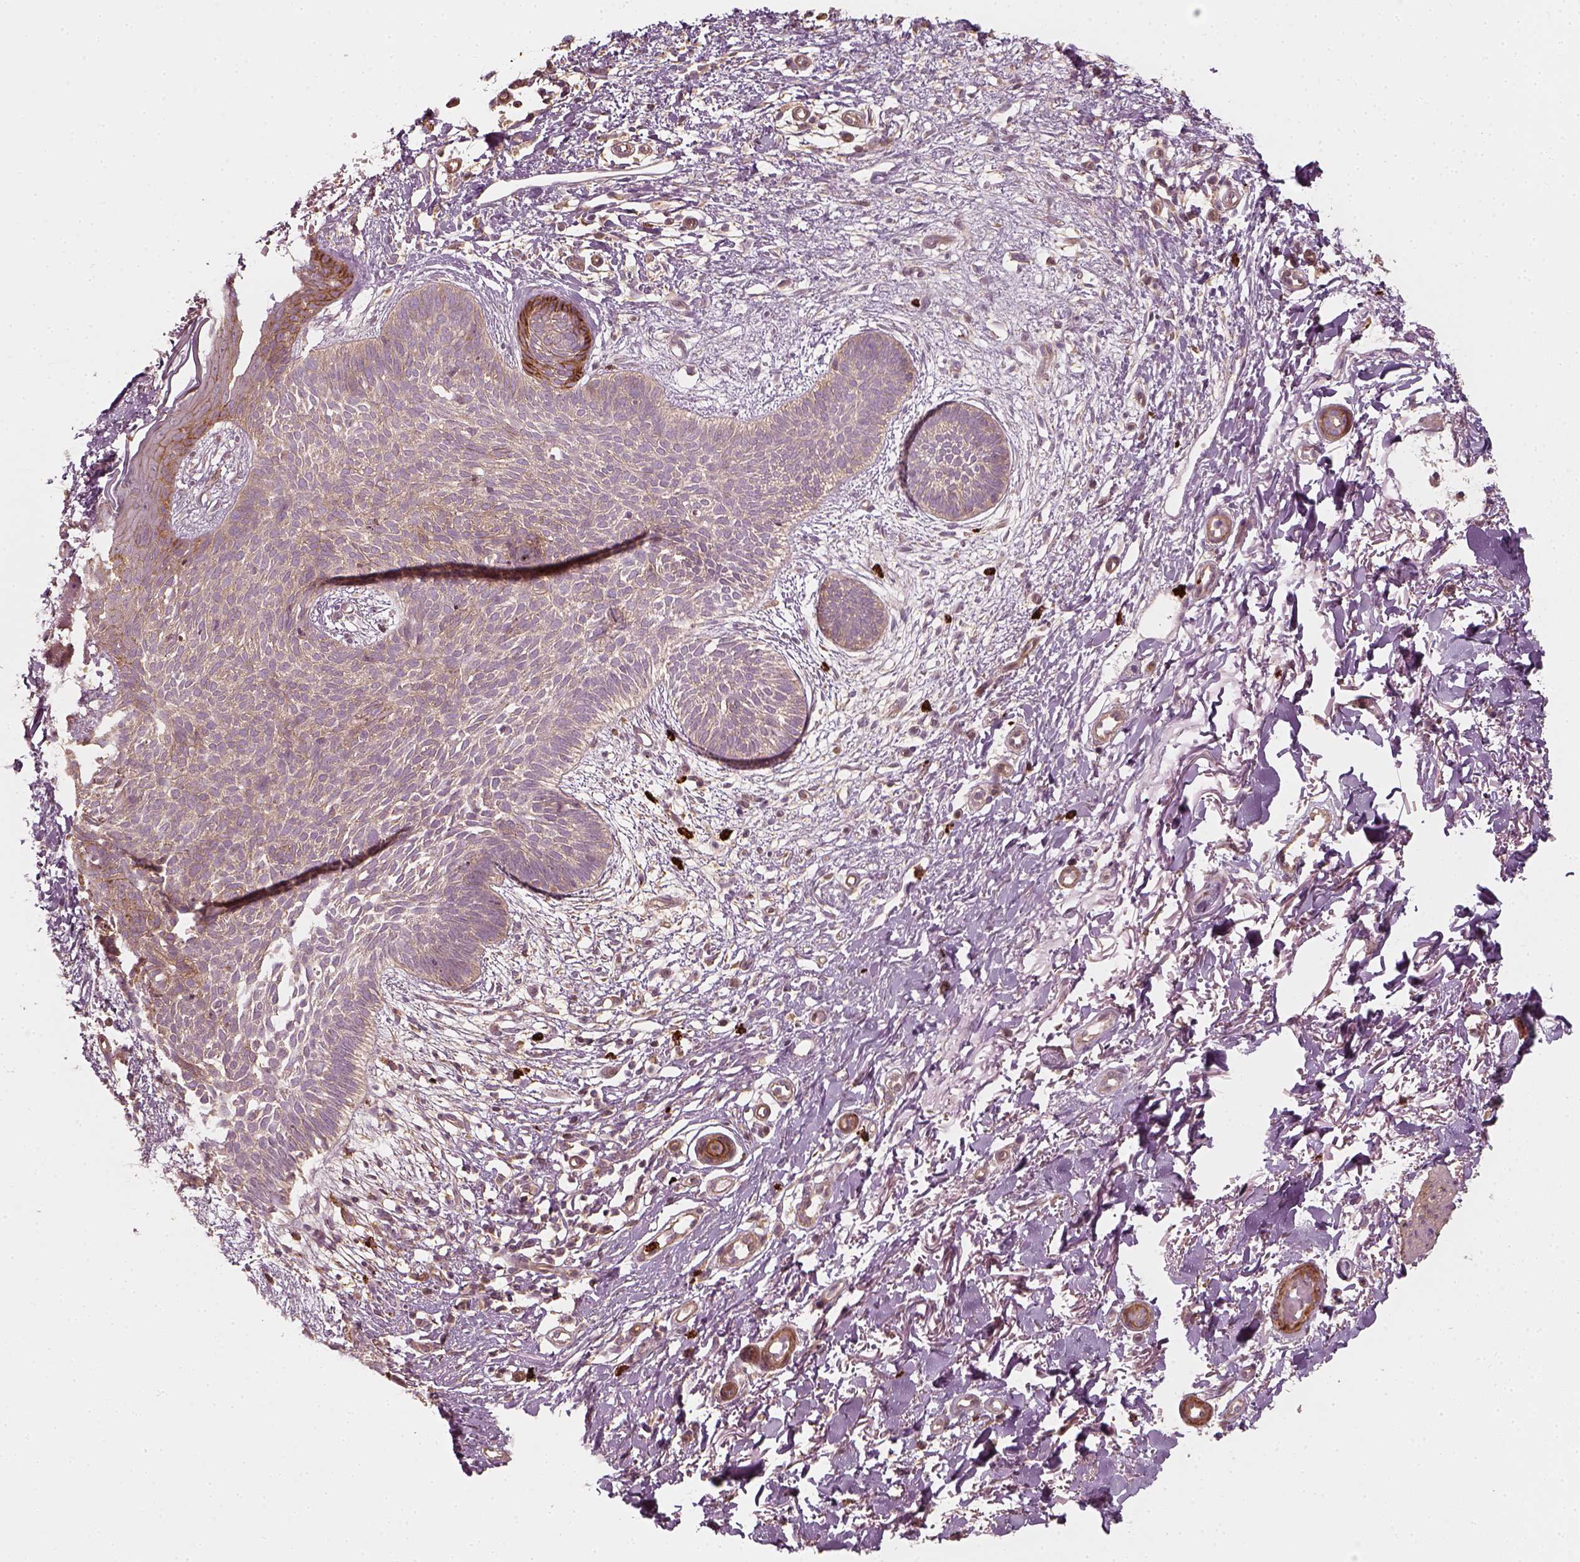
{"staining": {"intensity": "strong", "quantity": "<25%", "location": "cytoplasmic/membranous"}, "tissue": "skin cancer", "cell_type": "Tumor cells", "image_type": "cancer", "snomed": [{"axis": "morphology", "description": "Basal cell carcinoma"}, {"axis": "topography", "description": "Skin"}], "caption": "Tumor cells display medium levels of strong cytoplasmic/membranous staining in approximately <25% of cells in skin cancer.", "gene": "NPTN", "patient": {"sex": "female", "age": 84}}